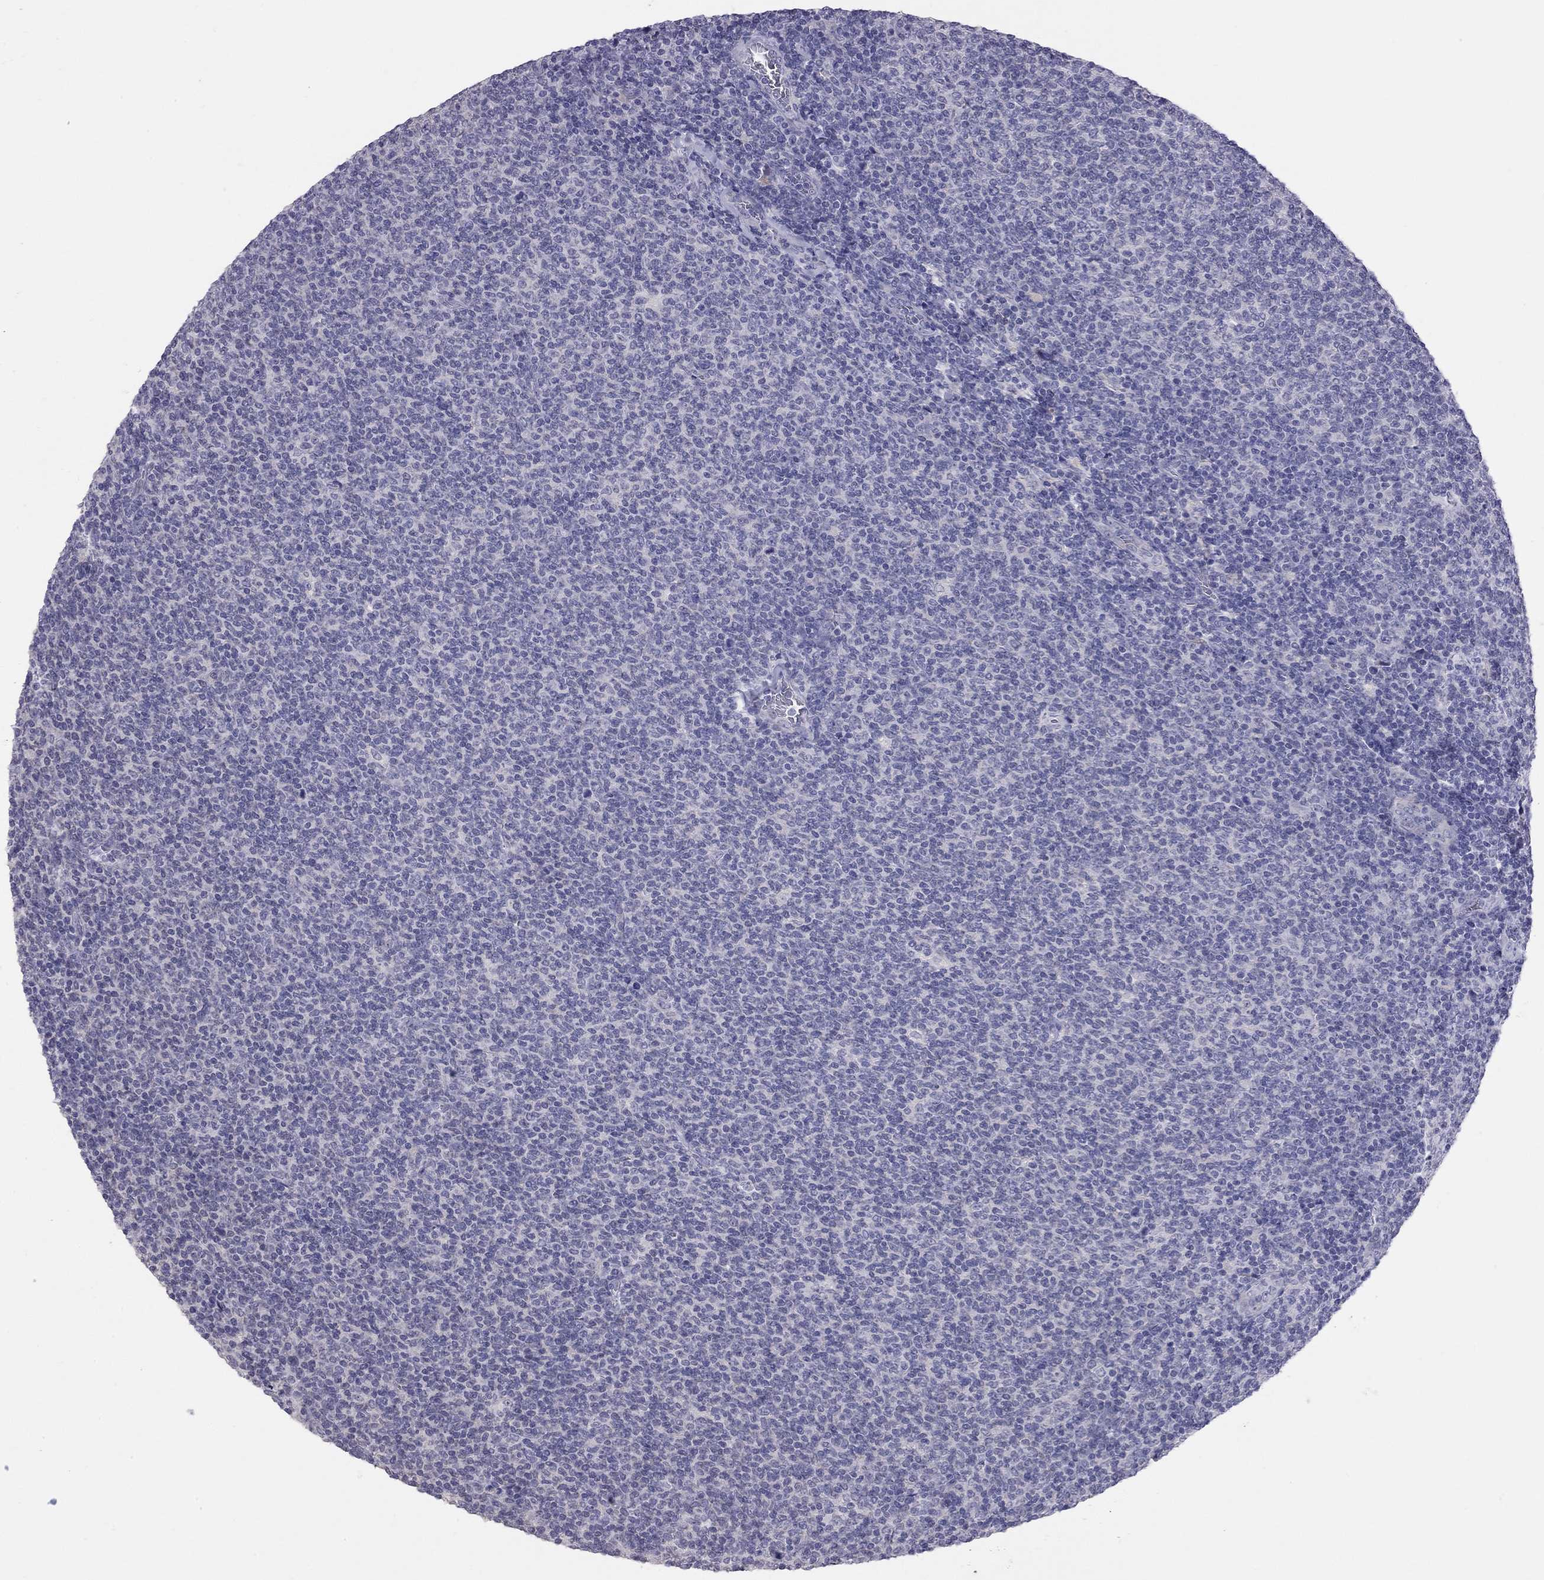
{"staining": {"intensity": "negative", "quantity": "none", "location": "none"}, "tissue": "lymphoma", "cell_type": "Tumor cells", "image_type": "cancer", "snomed": [{"axis": "morphology", "description": "Malignant lymphoma, non-Hodgkin's type, Low grade"}, {"axis": "topography", "description": "Lymph node"}], "caption": "DAB (3,3'-diaminobenzidine) immunohistochemical staining of human malignant lymphoma, non-Hodgkin's type (low-grade) exhibits no significant positivity in tumor cells.", "gene": "PPP1R3A", "patient": {"sex": "male", "age": 52}}